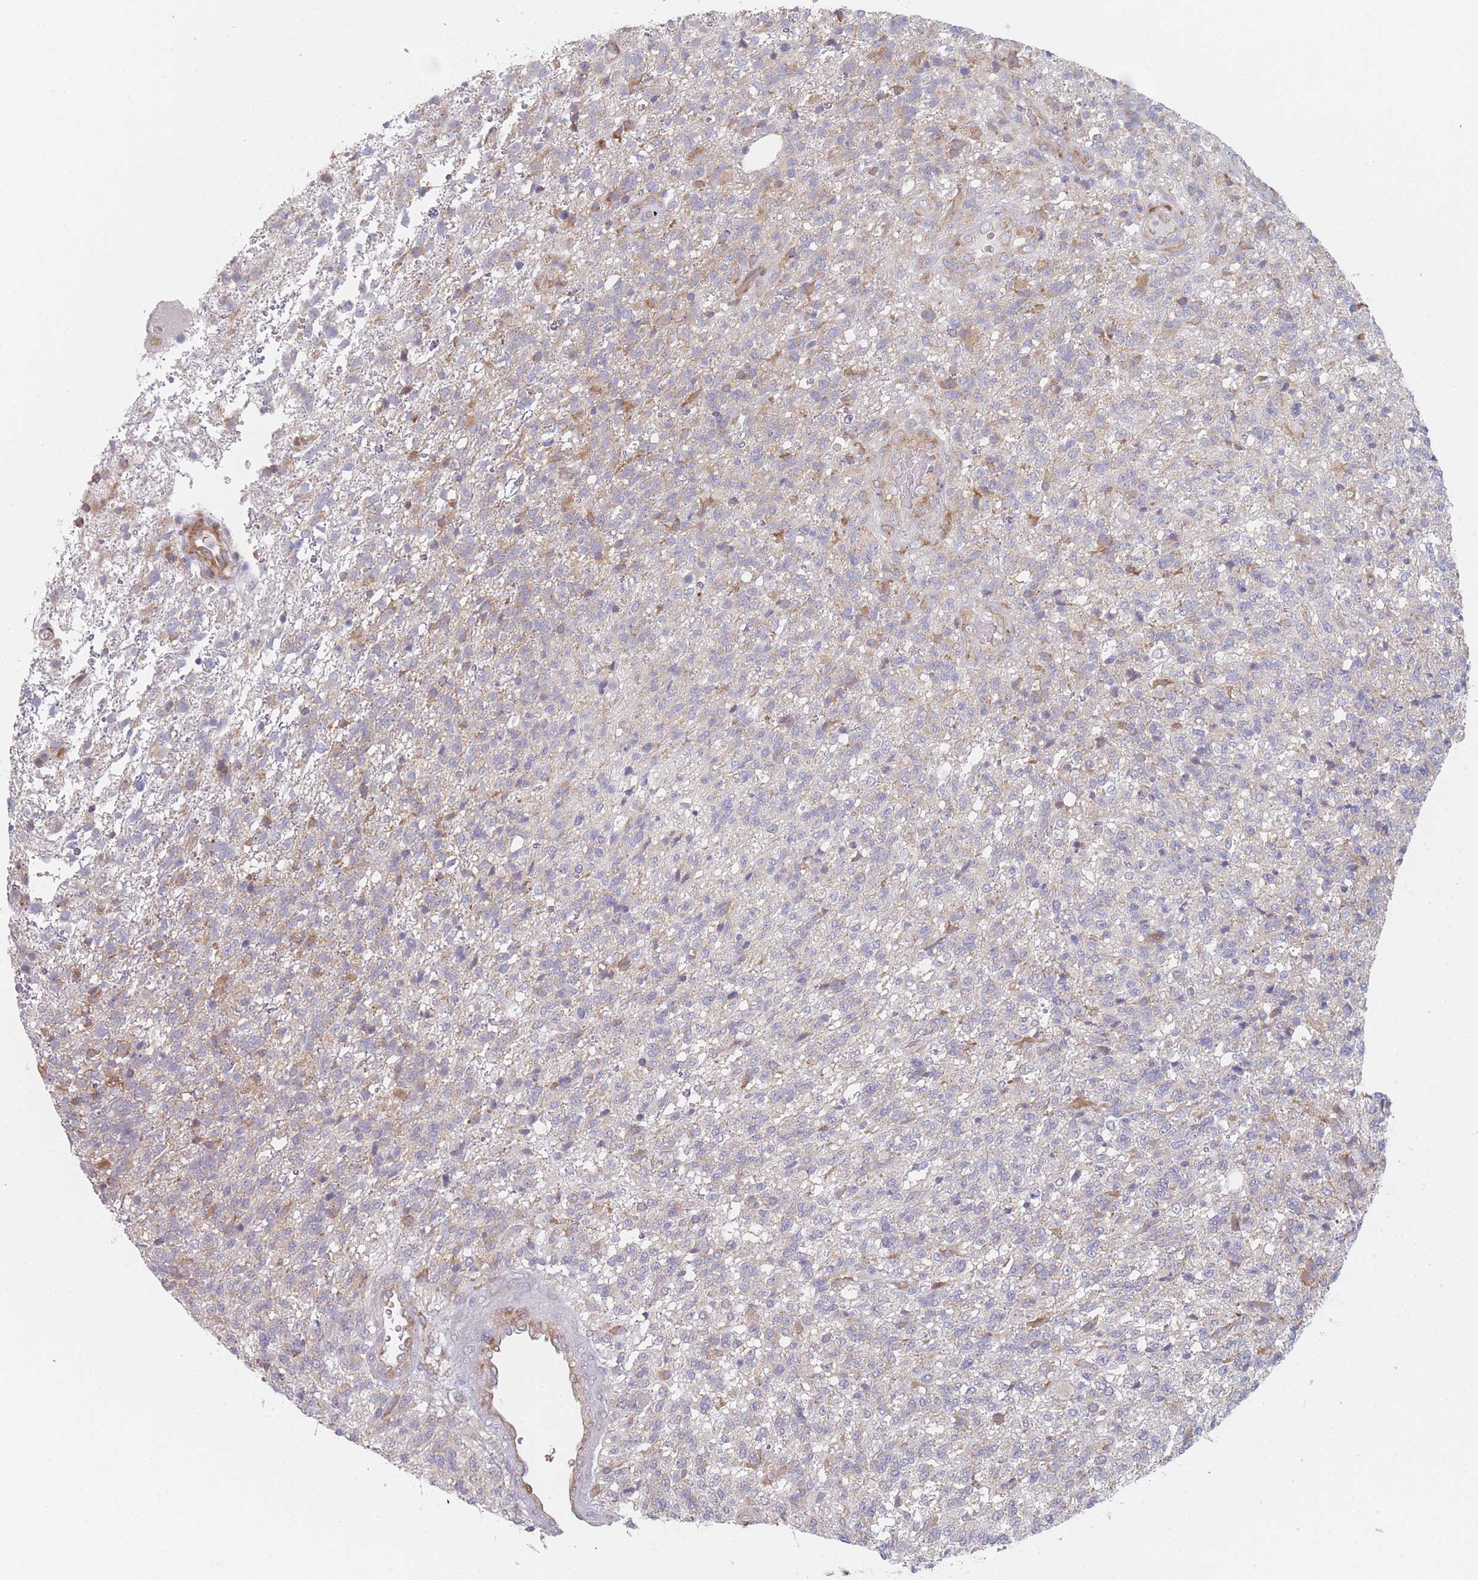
{"staining": {"intensity": "negative", "quantity": "none", "location": "none"}, "tissue": "glioma", "cell_type": "Tumor cells", "image_type": "cancer", "snomed": [{"axis": "morphology", "description": "Glioma, malignant, High grade"}, {"axis": "topography", "description": "Brain"}], "caption": "There is no significant positivity in tumor cells of malignant glioma (high-grade).", "gene": "CACNG5", "patient": {"sex": "male", "age": 56}}